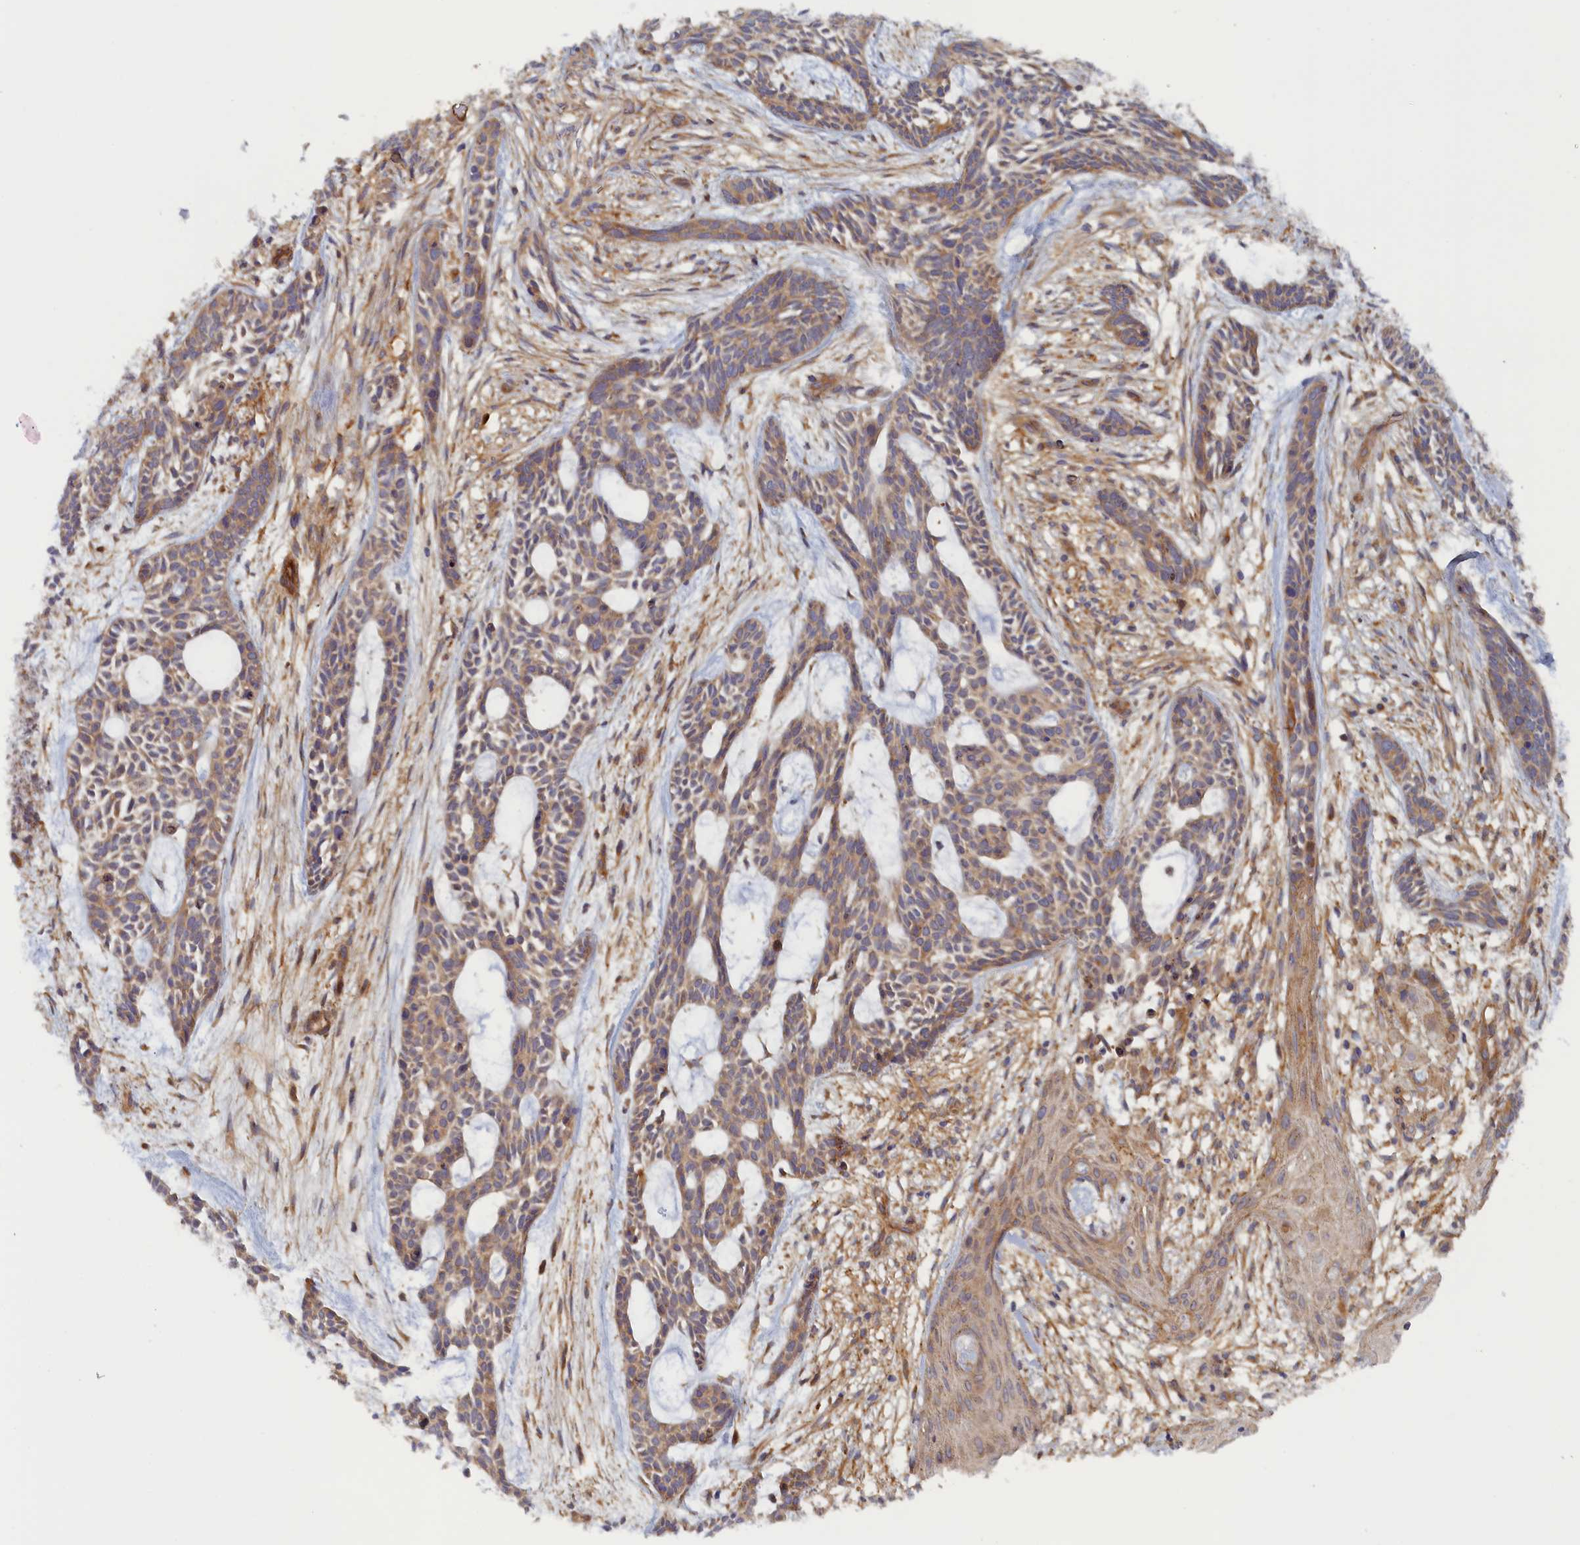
{"staining": {"intensity": "weak", "quantity": ">75%", "location": "cytoplasmic/membranous"}, "tissue": "skin cancer", "cell_type": "Tumor cells", "image_type": "cancer", "snomed": [{"axis": "morphology", "description": "Basal cell carcinoma"}, {"axis": "topography", "description": "Skin"}], "caption": "Skin basal cell carcinoma was stained to show a protein in brown. There is low levels of weak cytoplasmic/membranous staining in about >75% of tumor cells. (DAB IHC, brown staining for protein, blue staining for nuclei).", "gene": "TMEM196", "patient": {"sex": "male", "age": 89}}